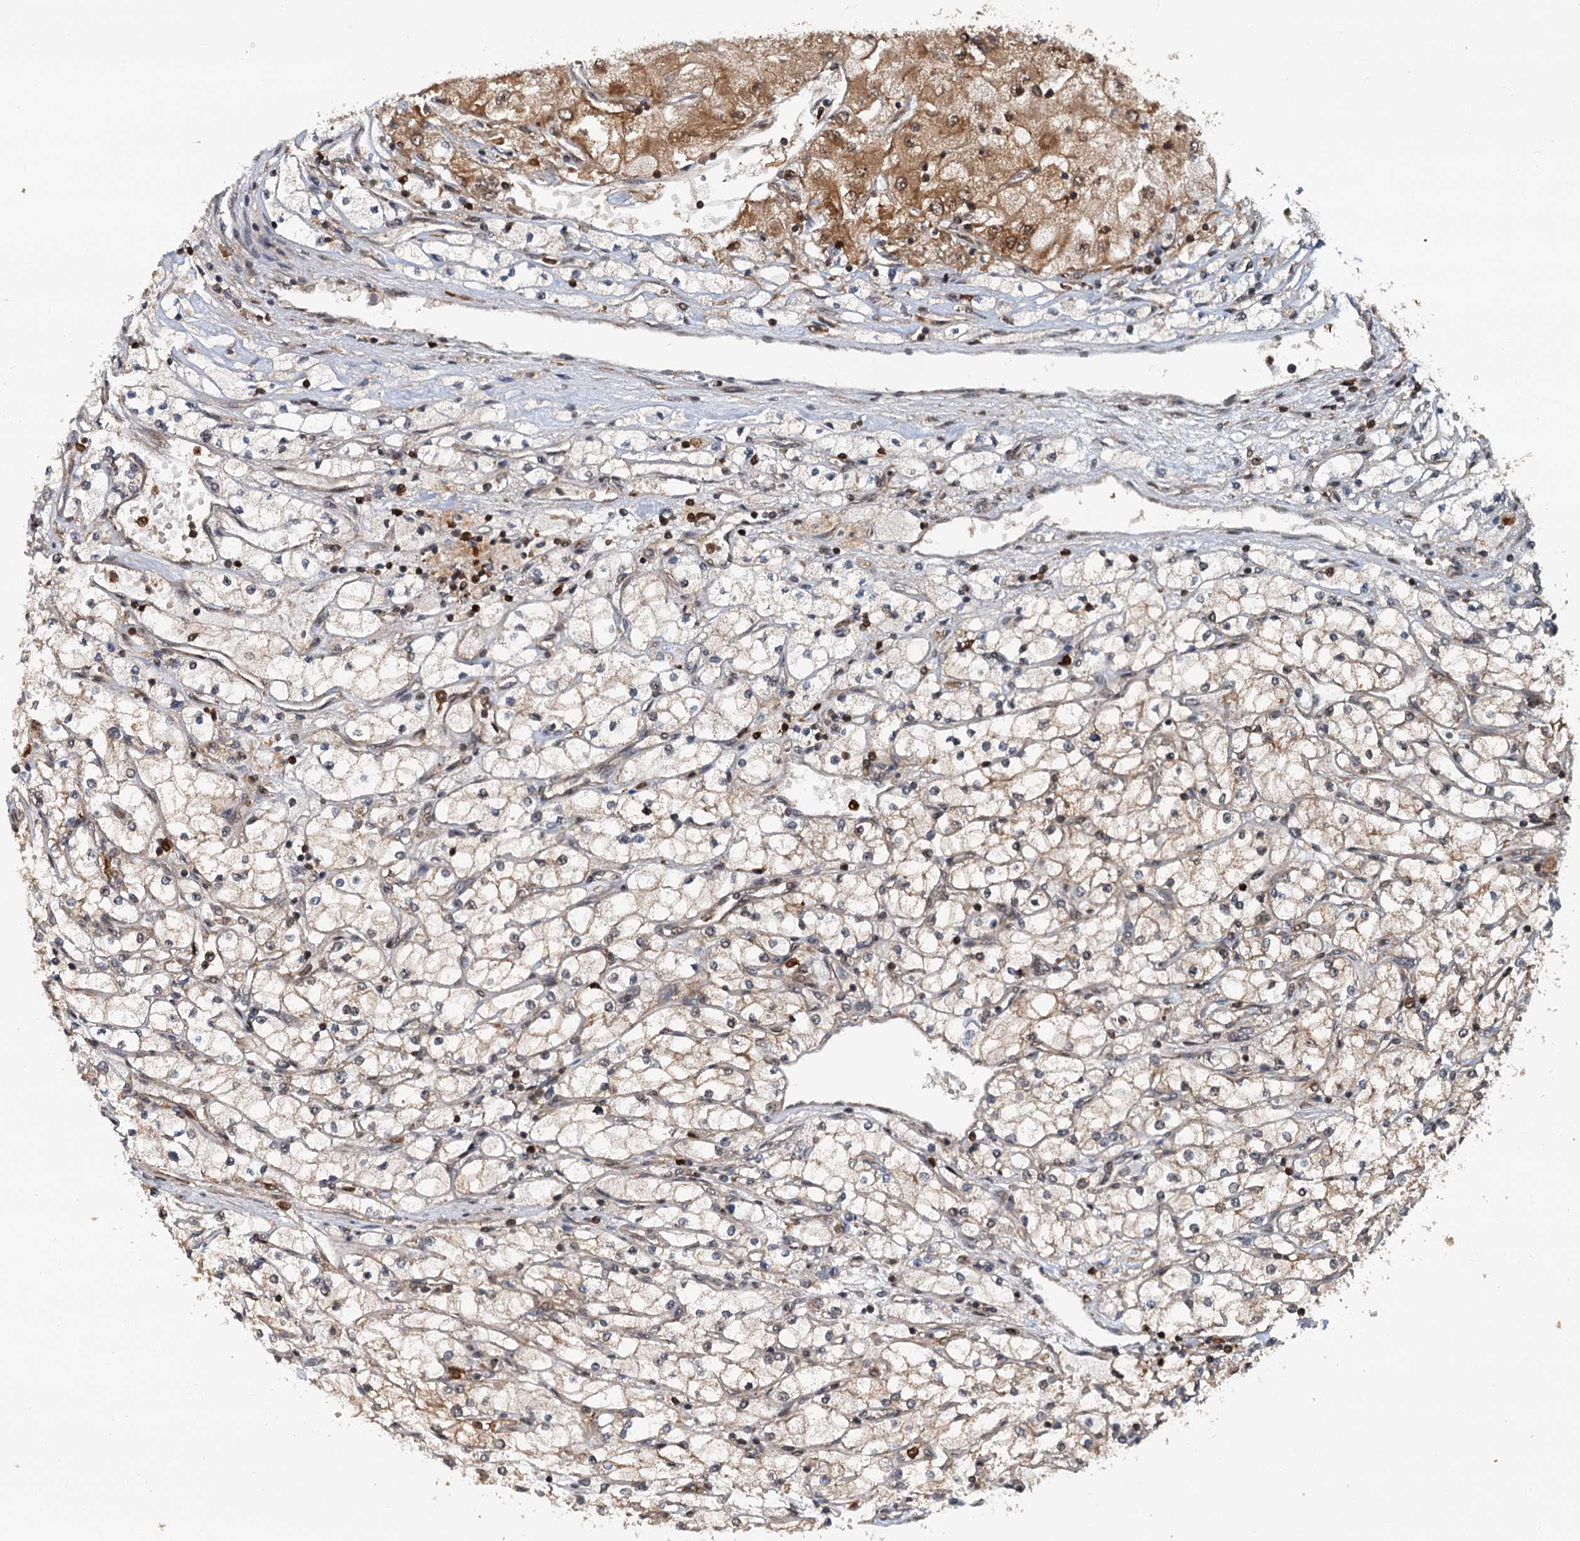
{"staining": {"intensity": "moderate", "quantity": "<25%", "location": "cytoplasmic/membranous,nuclear"}, "tissue": "renal cancer", "cell_type": "Tumor cells", "image_type": "cancer", "snomed": [{"axis": "morphology", "description": "Adenocarcinoma, NOS"}, {"axis": "topography", "description": "Kidney"}], "caption": "High-power microscopy captured an immunohistochemistry photomicrograph of renal cancer (adenocarcinoma), revealing moderate cytoplasmic/membranous and nuclear positivity in approximately <25% of tumor cells. The staining was performed using DAB (3,3'-diaminobenzidine) to visualize the protein expression in brown, while the nuclei were stained in blue with hematoxylin (Magnification: 20x).", "gene": "STUB1", "patient": {"sex": "male", "age": 80}}